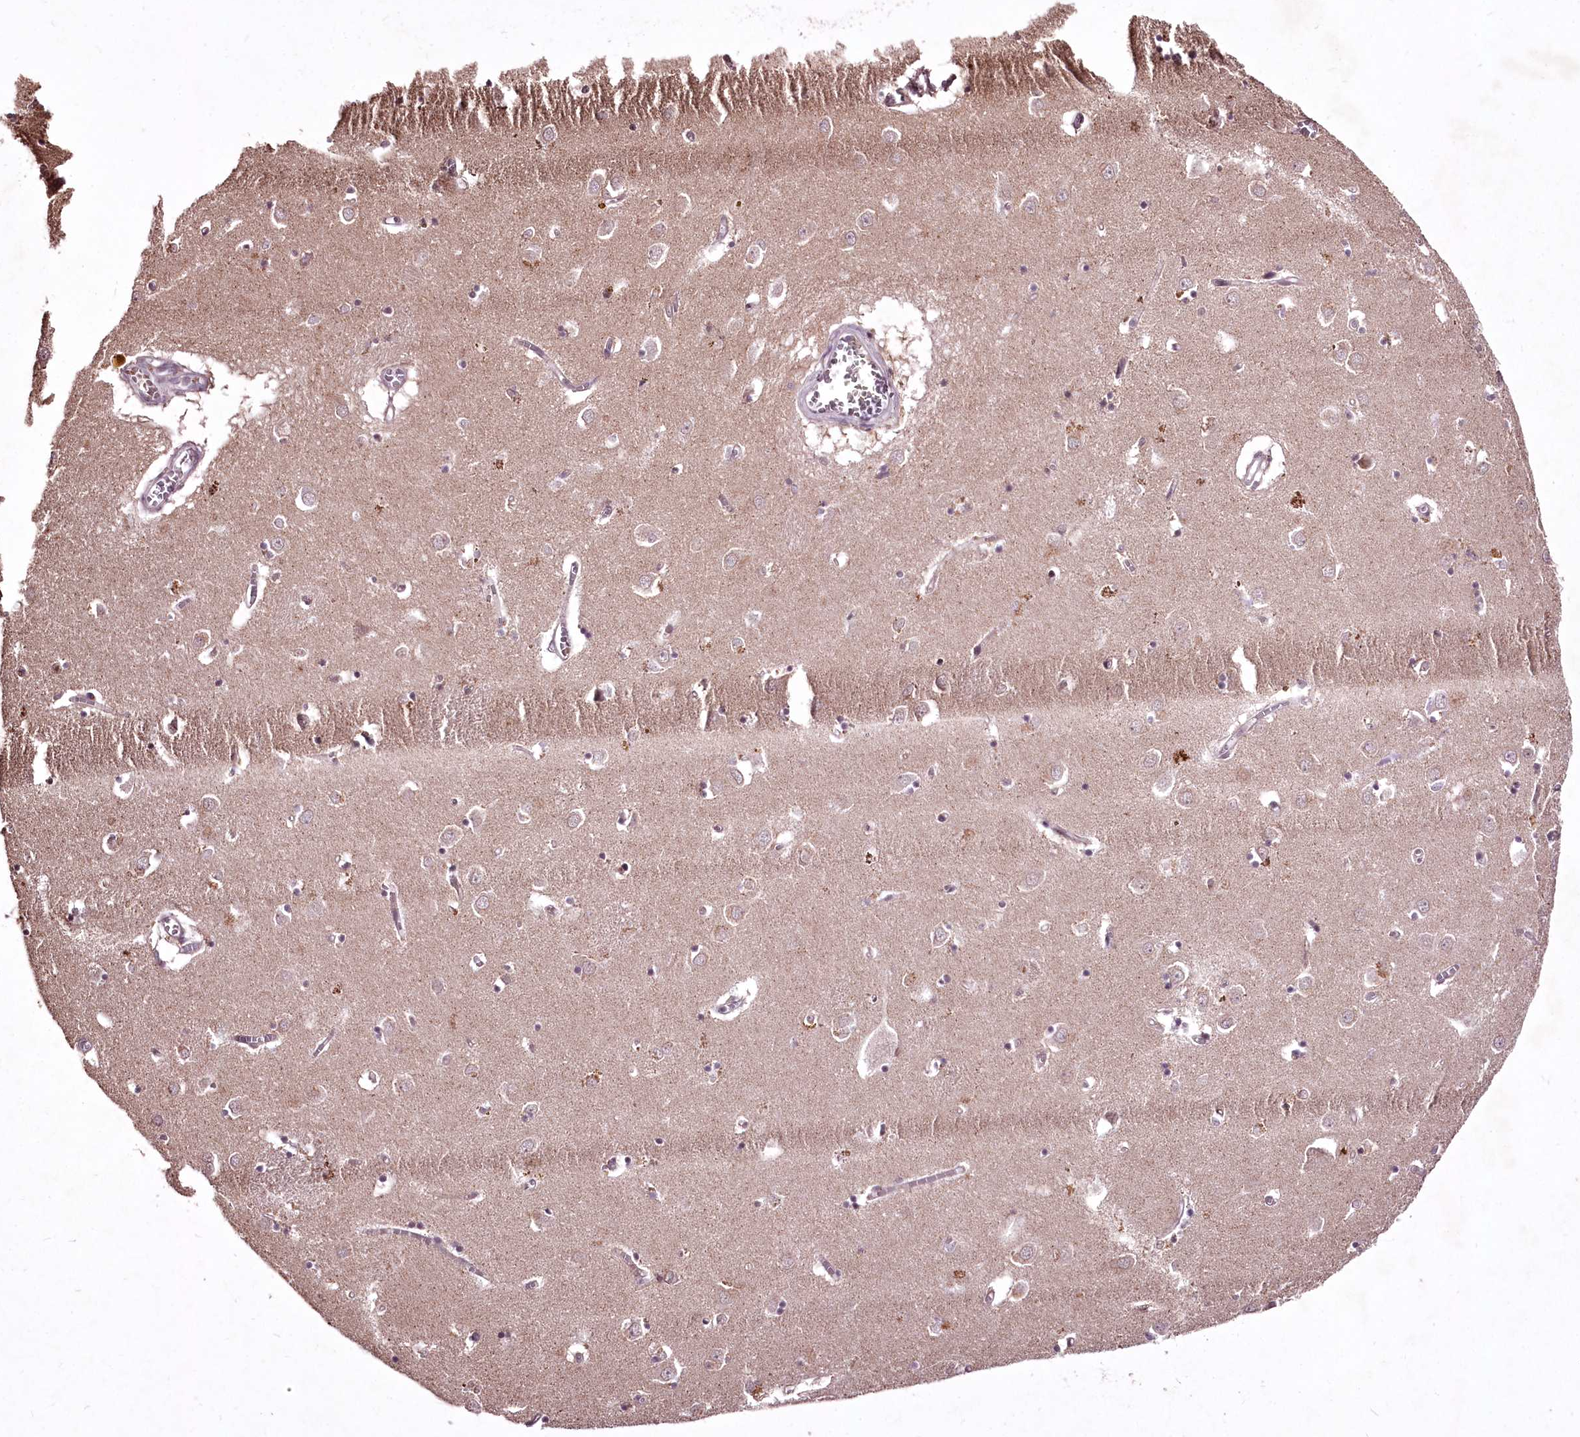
{"staining": {"intensity": "negative", "quantity": "none", "location": "none"}, "tissue": "caudate", "cell_type": "Glial cells", "image_type": "normal", "snomed": [{"axis": "morphology", "description": "Normal tissue, NOS"}, {"axis": "topography", "description": "Lateral ventricle wall"}], "caption": "A high-resolution image shows immunohistochemistry (IHC) staining of unremarkable caudate, which demonstrates no significant positivity in glial cells.", "gene": "ADRA1D", "patient": {"sex": "male", "age": 70}}